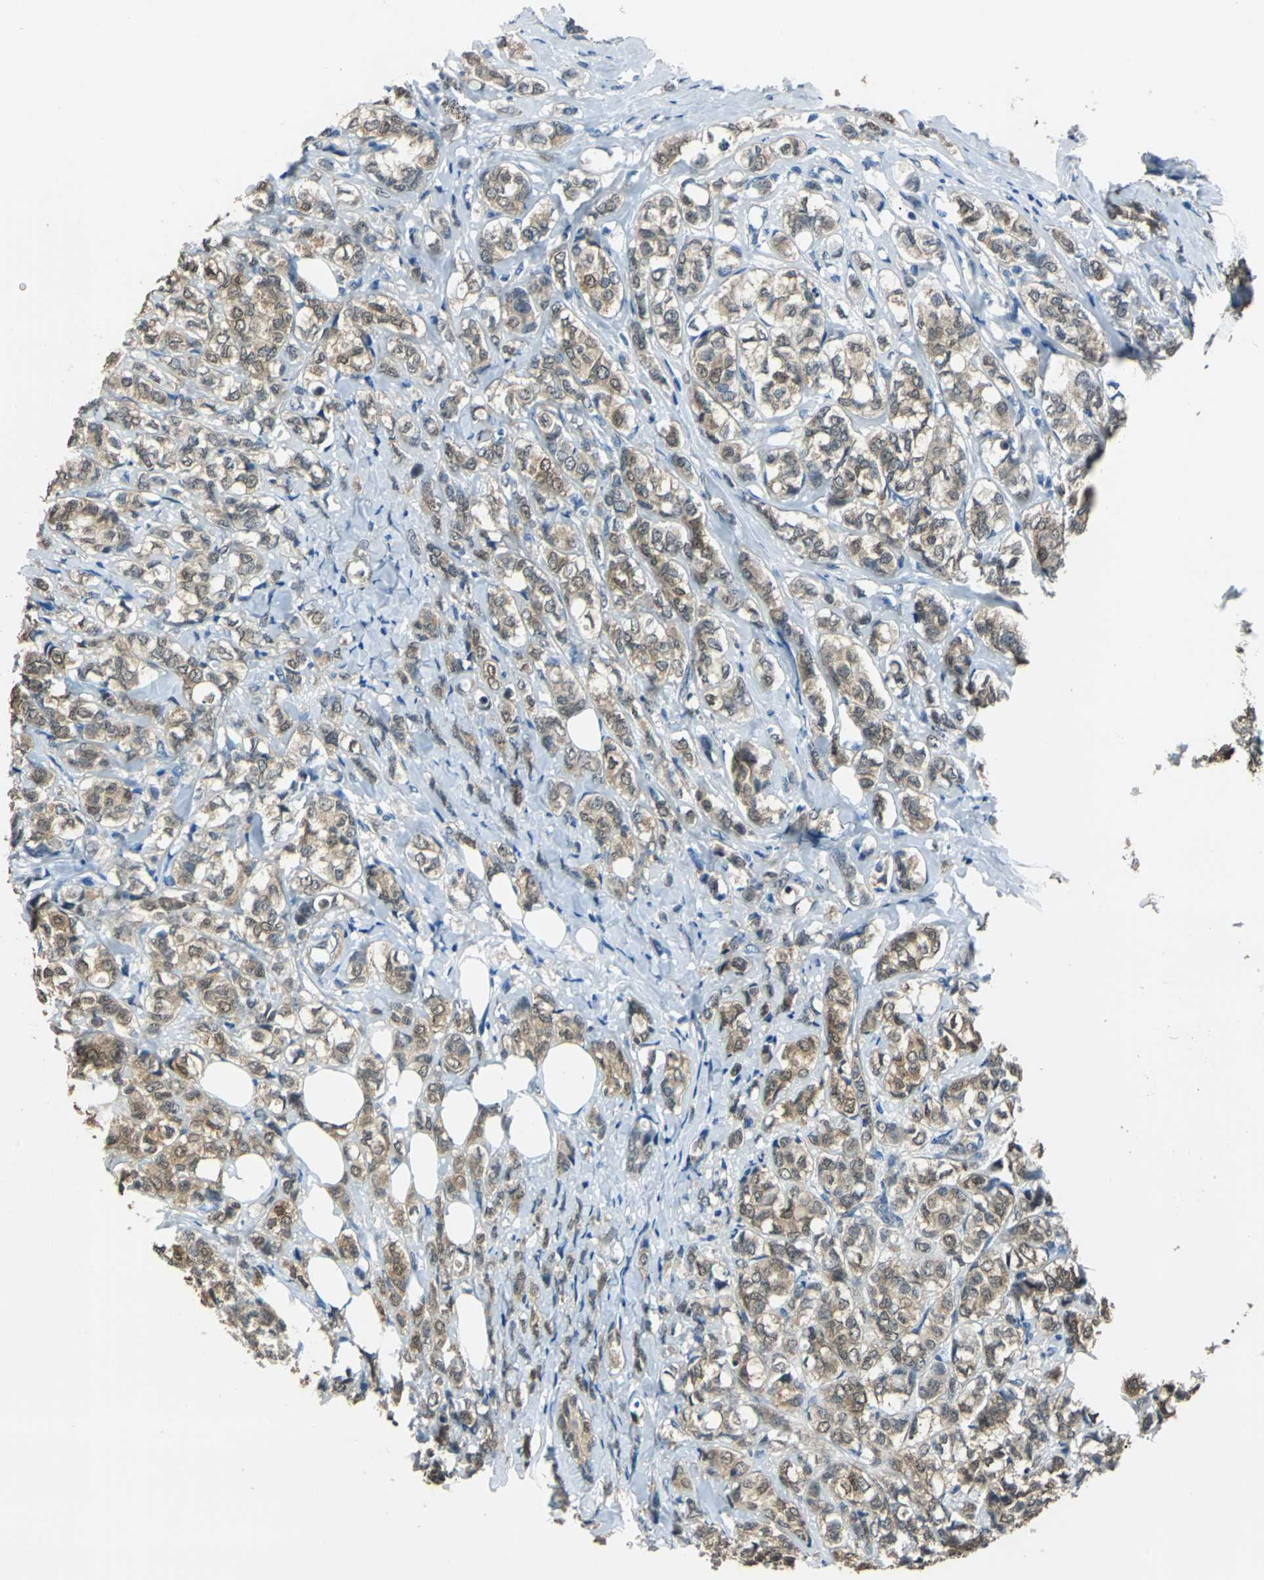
{"staining": {"intensity": "moderate", "quantity": ">75%", "location": "cytoplasmic/membranous"}, "tissue": "breast cancer", "cell_type": "Tumor cells", "image_type": "cancer", "snomed": [{"axis": "morphology", "description": "Lobular carcinoma"}, {"axis": "topography", "description": "Breast"}], "caption": "This is a micrograph of immunohistochemistry staining of breast lobular carcinoma, which shows moderate staining in the cytoplasmic/membranous of tumor cells.", "gene": "FKBP4", "patient": {"sex": "female", "age": 60}}